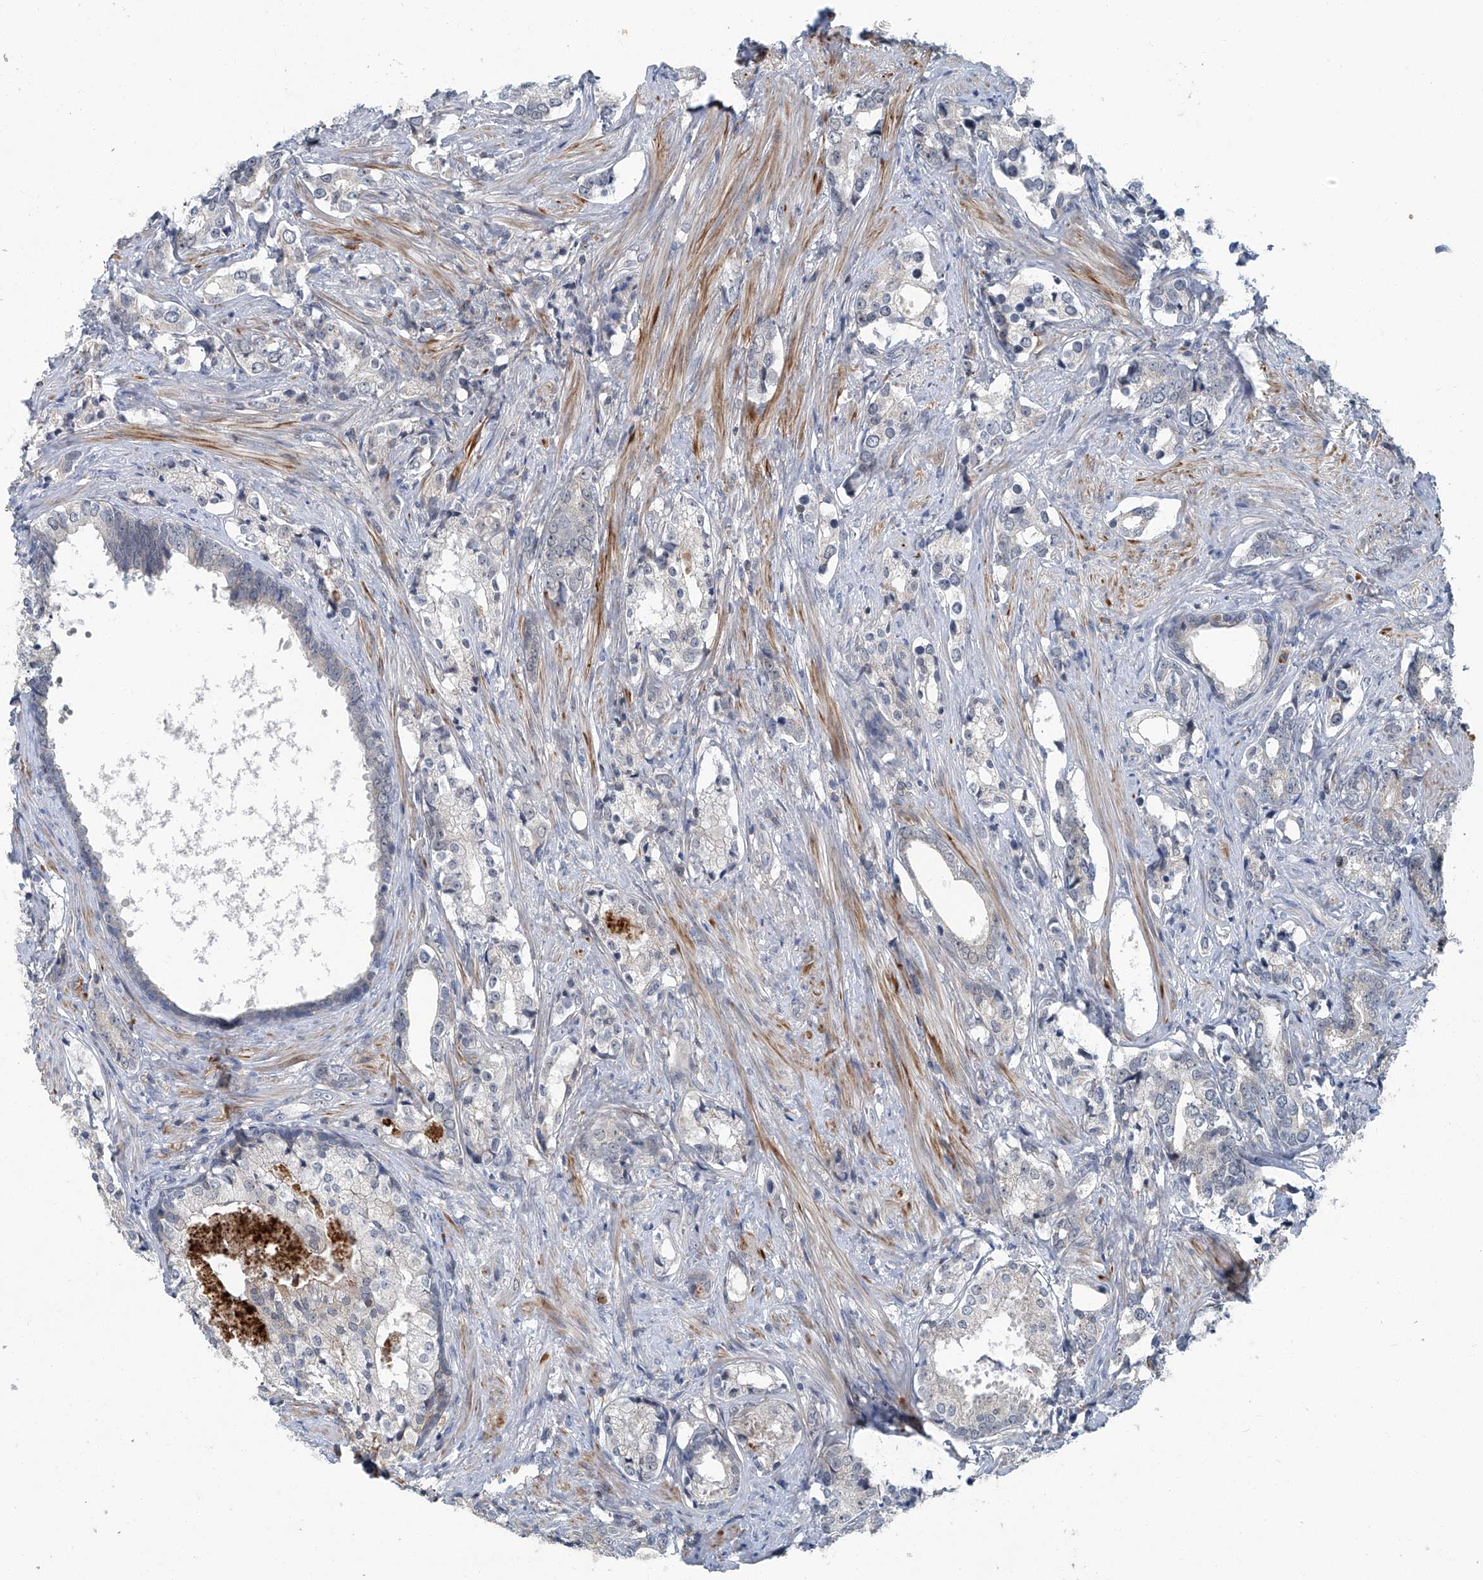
{"staining": {"intensity": "negative", "quantity": "none", "location": "none"}, "tissue": "prostate cancer", "cell_type": "Tumor cells", "image_type": "cancer", "snomed": [{"axis": "morphology", "description": "Adenocarcinoma, High grade"}, {"axis": "topography", "description": "Prostate"}], "caption": "Tumor cells show no significant positivity in adenocarcinoma (high-grade) (prostate). The staining was performed using DAB (3,3'-diaminobenzidine) to visualize the protein expression in brown, while the nuclei were stained in blue with hematoxylin (Magnification: 20x).", "gene": "AKNAD1", "patient": {"sex": "male", "age": 58}}